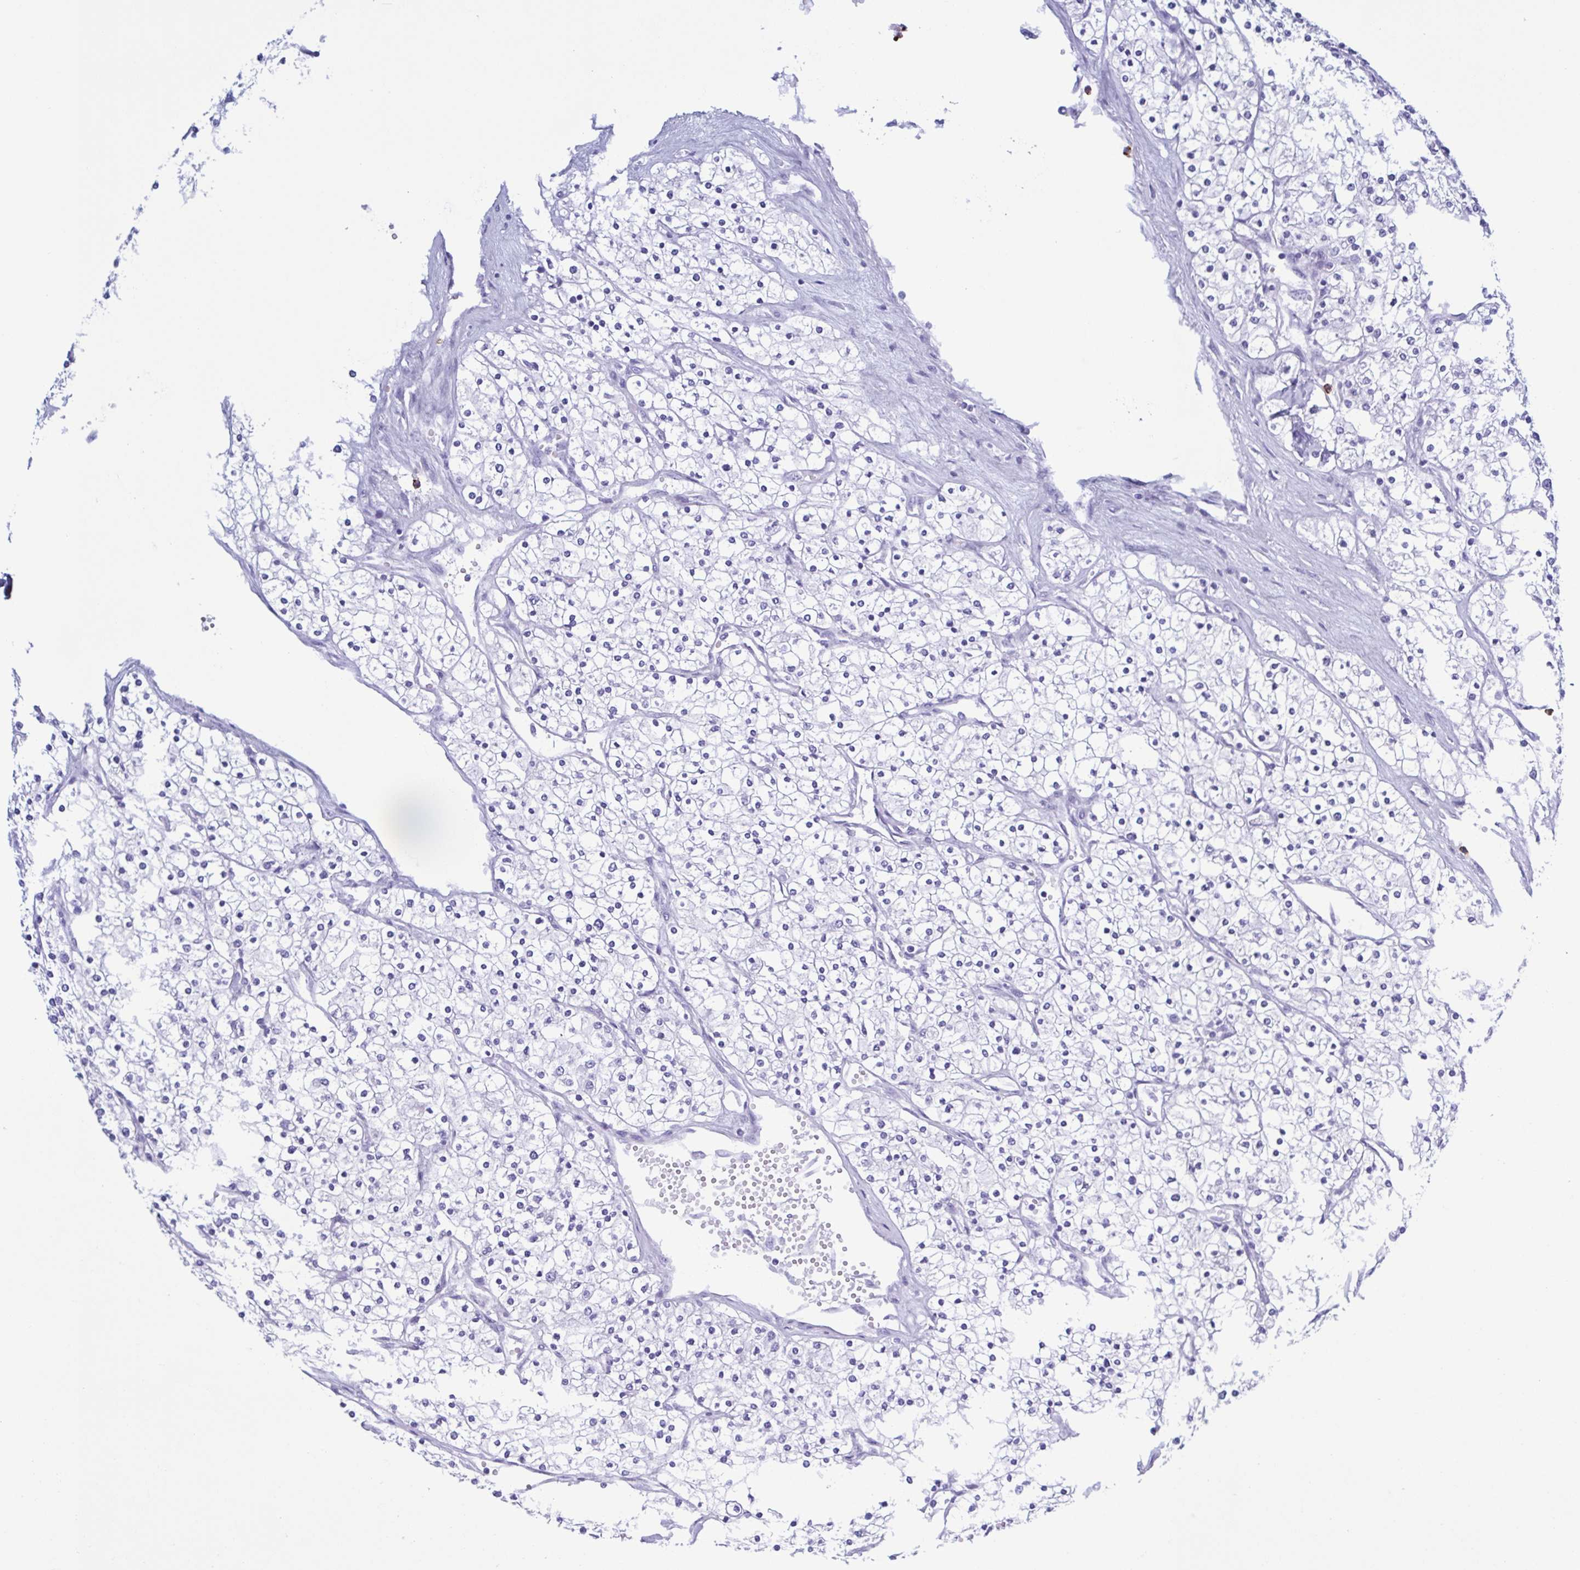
{"staining": {"intensity": "negative", "quantity": "none", "location": "none"}, "tissue": "renal cancer", "cell_type": "Tumor cells", "image_type": "cancer", "snomed": [{"axis": "morphology", "description": "Adenocarcinoma, NOS"}, {"axis": "topography", "description": "Kidney"}], "caption": "High magnification brightfield microscopy of renal adenocarcinoma stained with DAB (brown) and counterstained with hematoxylin (blue): tumor cells show no significant staining.", "gene": "LTF", "patient": {"sex": "male", "age": 80}}